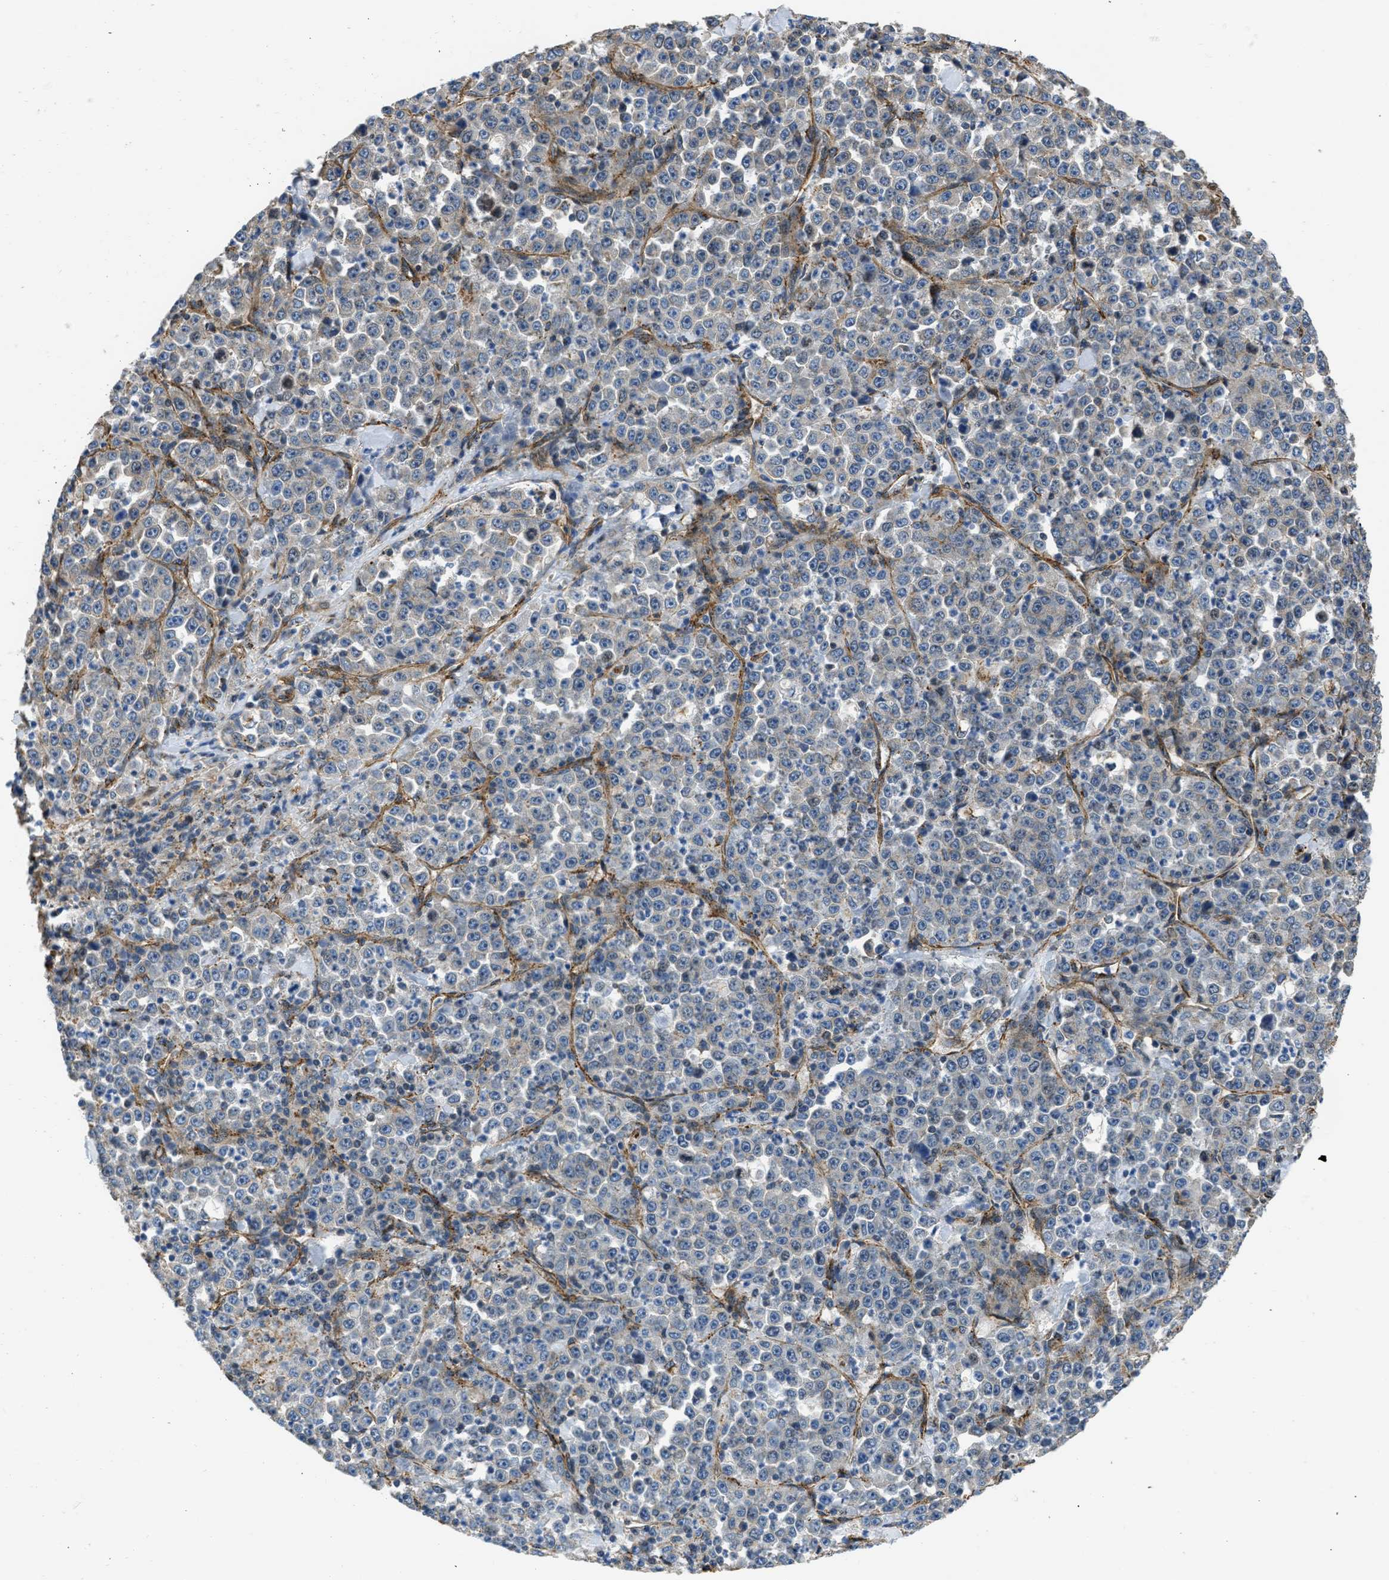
{"staining": {"intensity": "negative", "quantity": "none", "location": "none"}, "tissue": "stomach cancer", "cell_type": "Tumor cells", "image_type": "cancer", "snomed": [{"axis": "morphology", "description": "Normal tissue, NOS"}, {"axis": "morphology", "description": "Adenocarcinoma, NOS"}, {"axis": "topography", "description": "Stomach, upper"}, {"axis": "topography", "description": "Stomach"}], "caption": "Human adenocarcinoma (stomach) stained for a protein using immunohistochemistry reveals no positivity in tumor cells.", "gene": "SEPTIN2", "patient": {"sex": "male", "age": 59}}